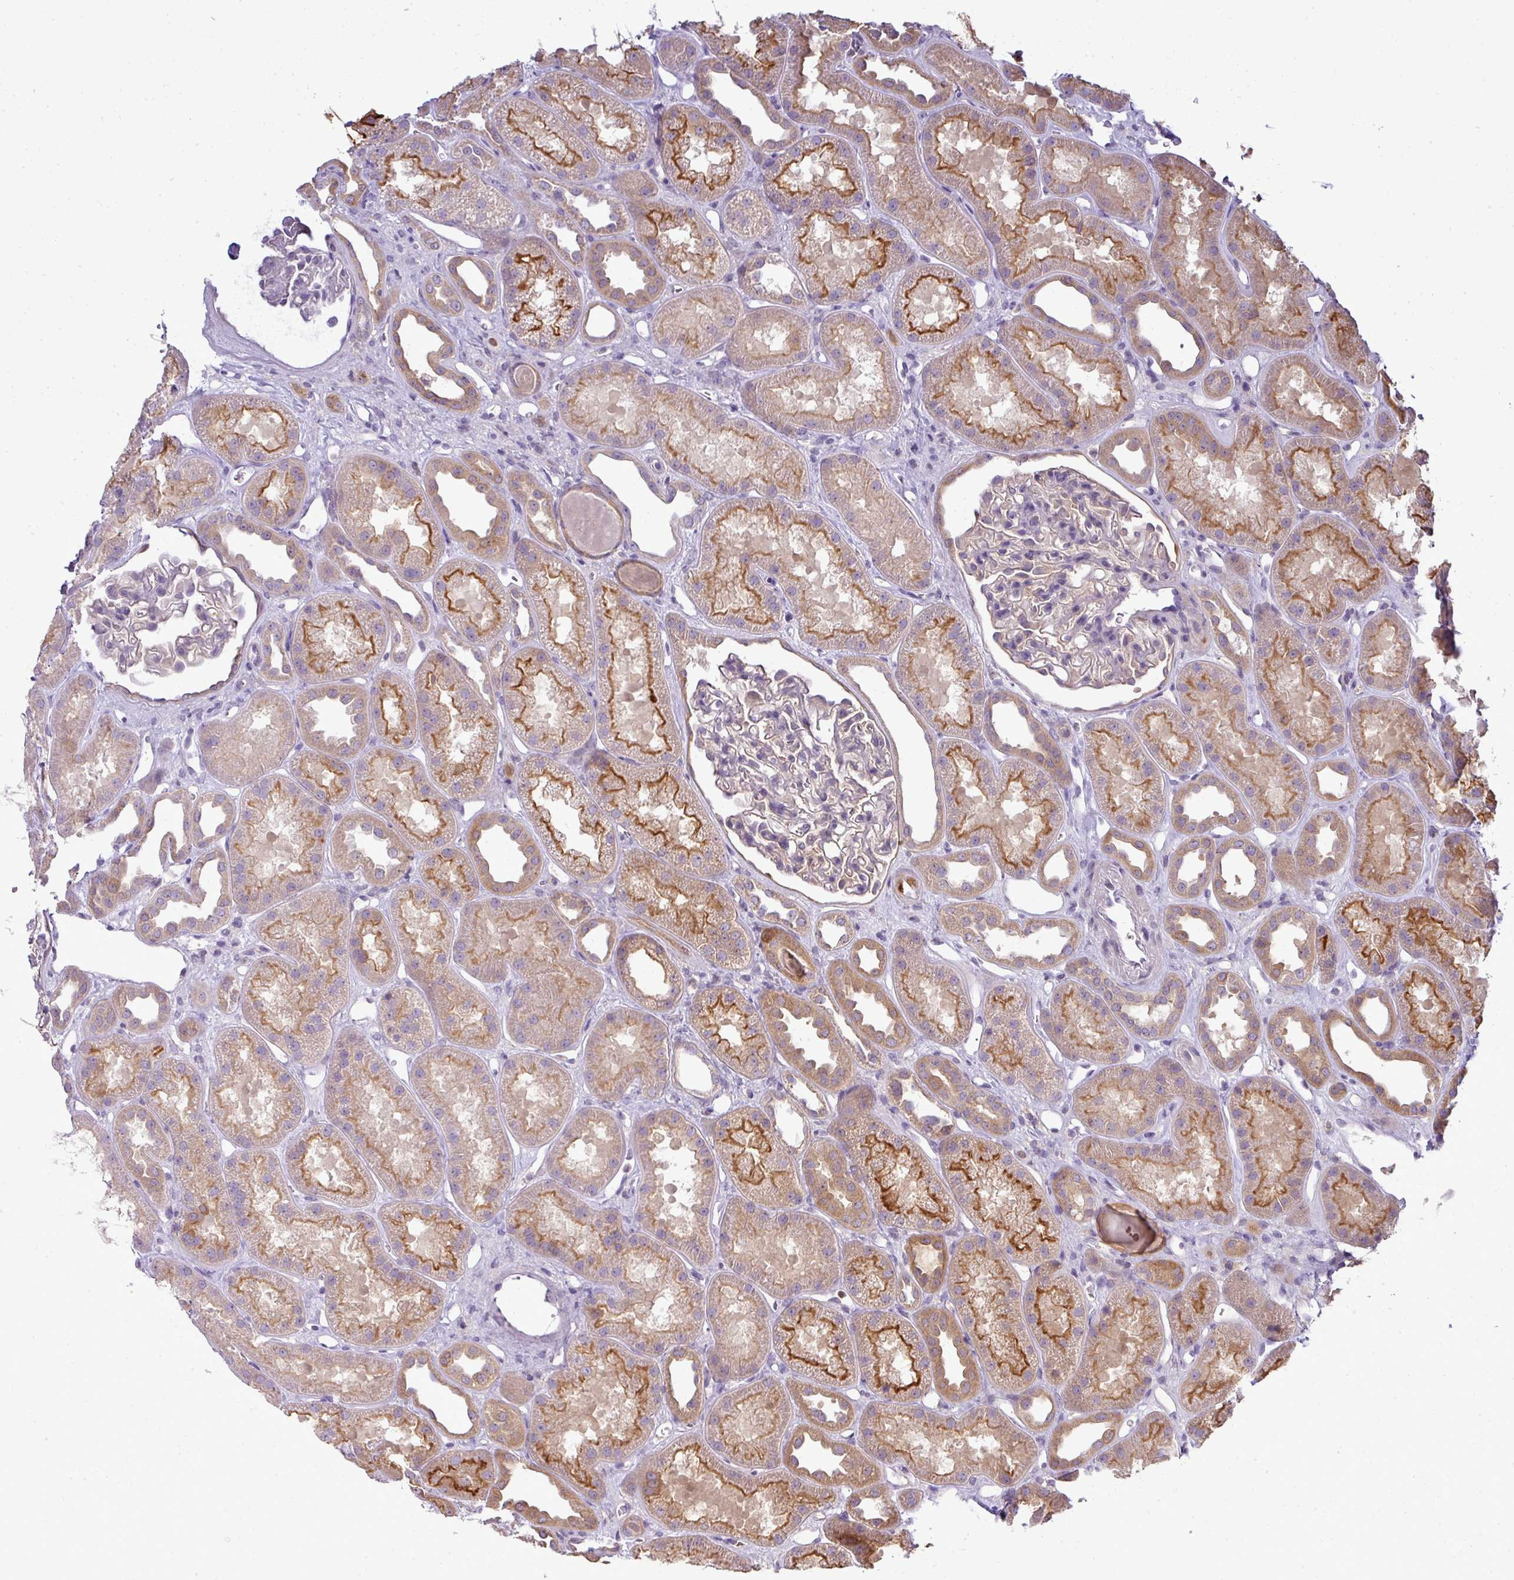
{"staining": {"intensity": "weak", "quantity": "<25%", "location": "cytoplasmic/membranous"}, "tissue": "kidney", "cell_type": "Cells in glomeruli", "image_type": "normal", "snomed": [{"axis": "morphology", "description": "Normal tissue, NOS"}, {"axis": "topography", "description": "Kidney"}], "caption": "DAB (3,3'-diaminobenzidine) immunohistochemical staining of benign human kidney shows no significant expression in cells in glomeruli. (DAB IHC with hematoxylin counter stain).", "gene": "STAT5A", "patient": {"sex": "male", "age": 61}}